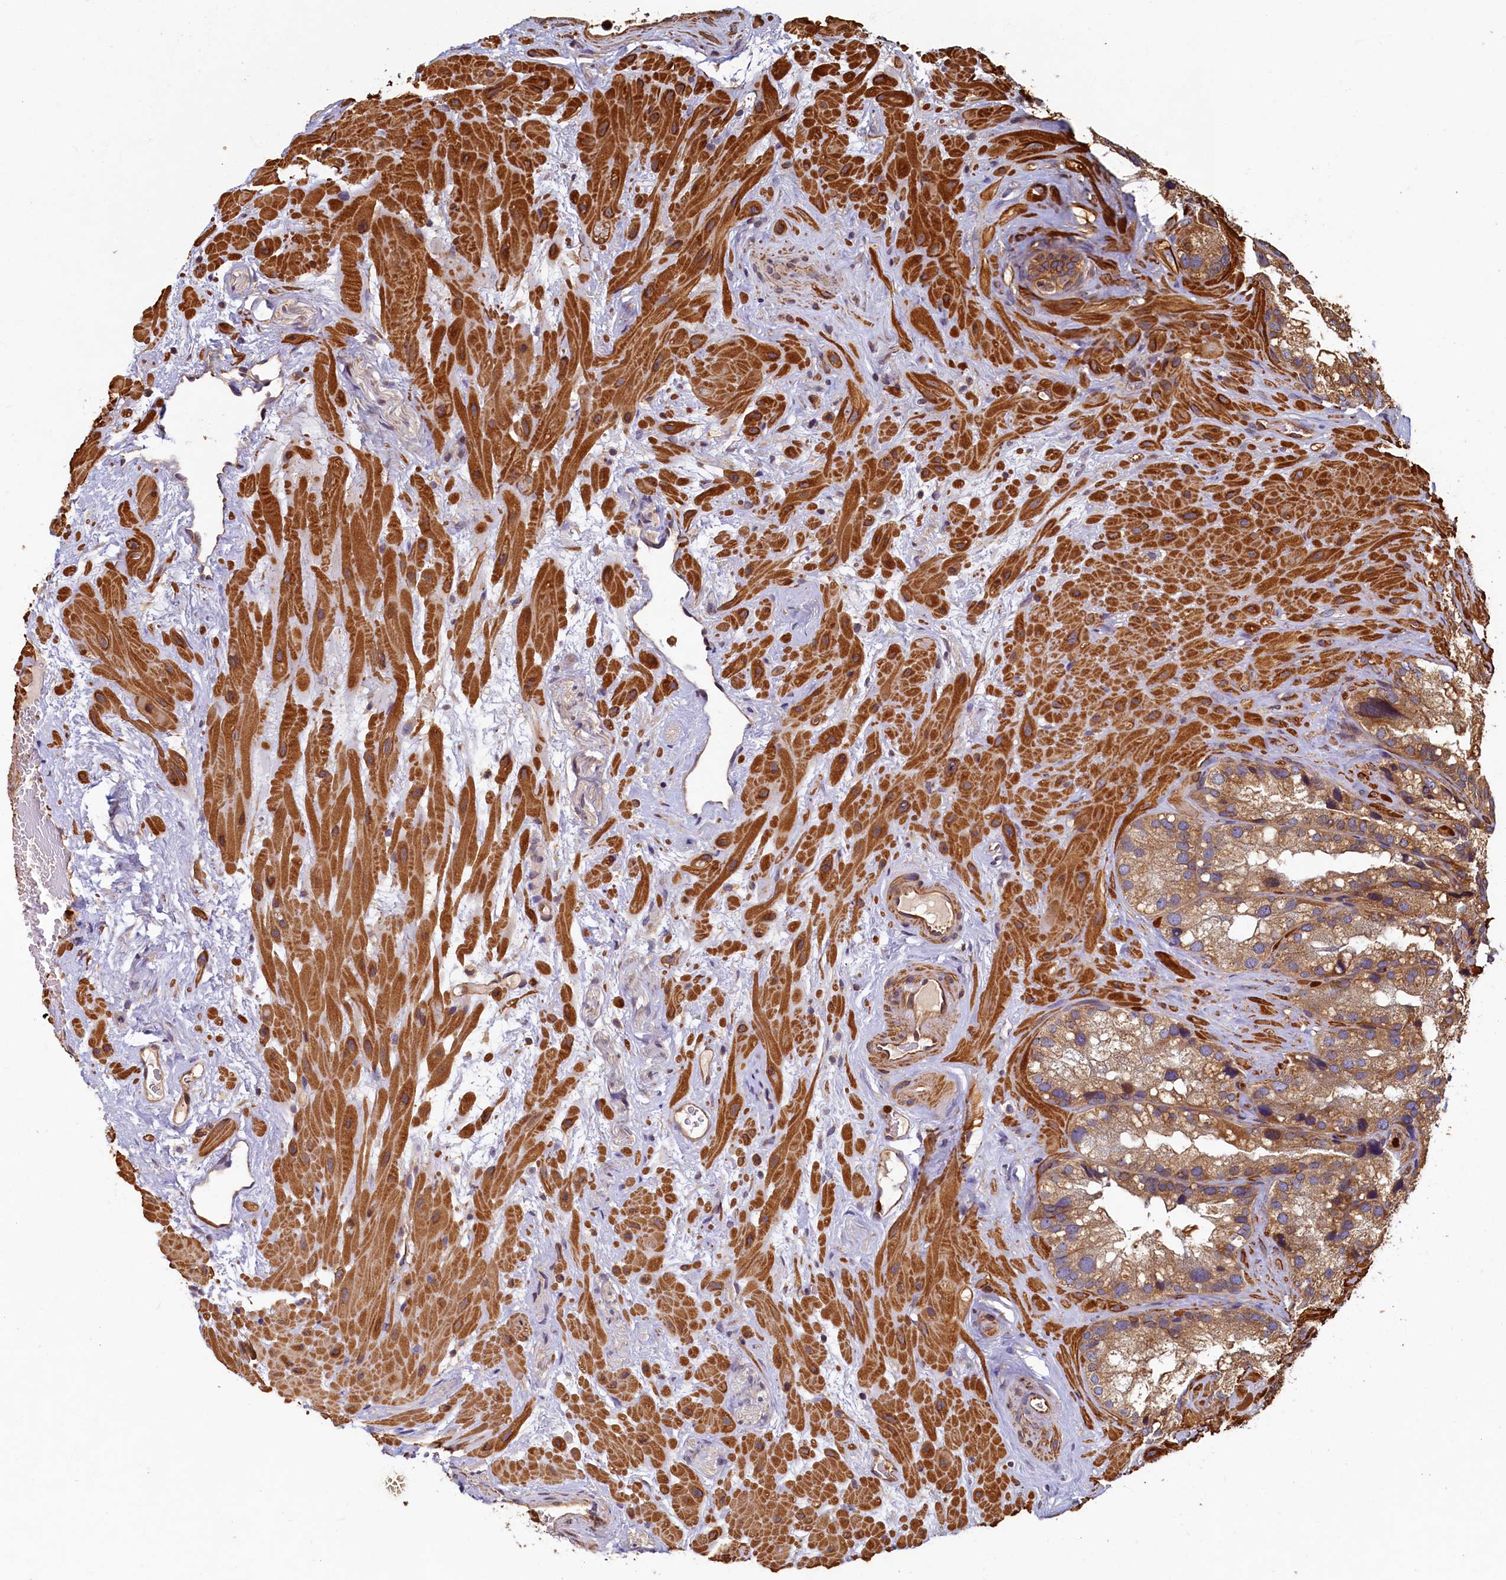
{"staining": {"intensity": "moderate", "quantity": ">75%", "location": "cytoplasmic/membranous"}, "tissue": "seminal vesicle", "cell_type": "Glandular cells", "image_type": "normal", "snomed": [{"axis": "morphology", "description": "Normal tissue, NOS"}, {"axis": "topography", "description": "Prostate"}, {"axis": "topography", "description": "Seminal veicle"}], "caption": "A medium amount of moderate cytoplasmic/membranous expression is seen in approximately >75% of glandular cells in benign seminal vesicle. Immunohistochemistry stains the protein of interest in brown and the nuclei are stained blue.", "gene": "CCDC102B", "patient": {"sex": "male", "age": 68}}